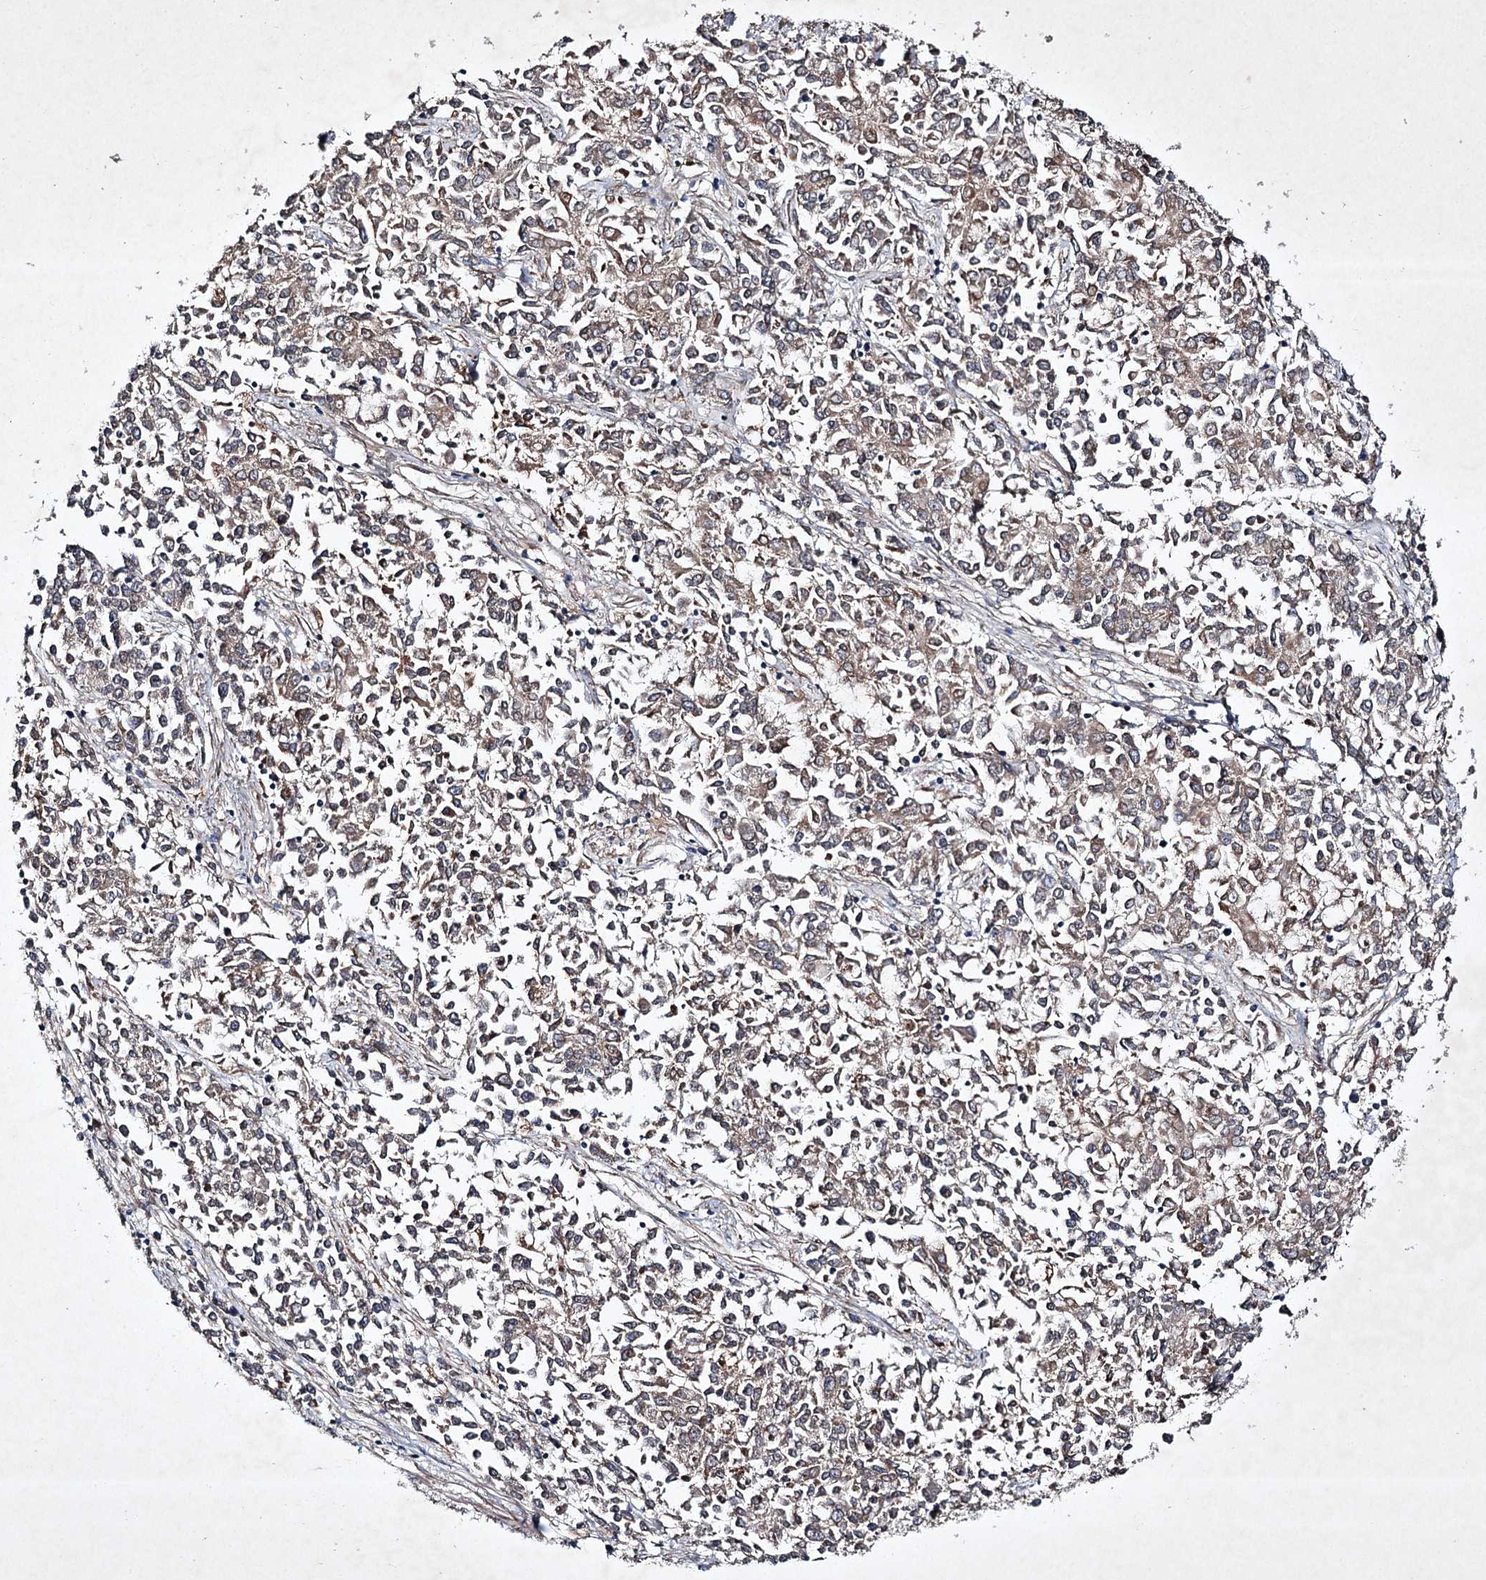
{"staining": {"intensity": "weak", "quantity": ">75%", "location": "cytoplasmic/membranous"}, "tissue": "endometrial cancer", "cell_type": "Tumor cells", "image_type": "cancer", "snomed": [{"axis": "morphology", "description": "Adenocarcinoma, NOS"}, {"axis": "topography", "description": "Endometrium"}], "caption": "IHC image of human endometrial cancer stained for a protein (brown), which reveals low levels of weak cytoplasmic/membranous positivity in approximately >75% of tumor cells.", "gene": "ALG9", "patient": {"sex": "female", "age": 50}}